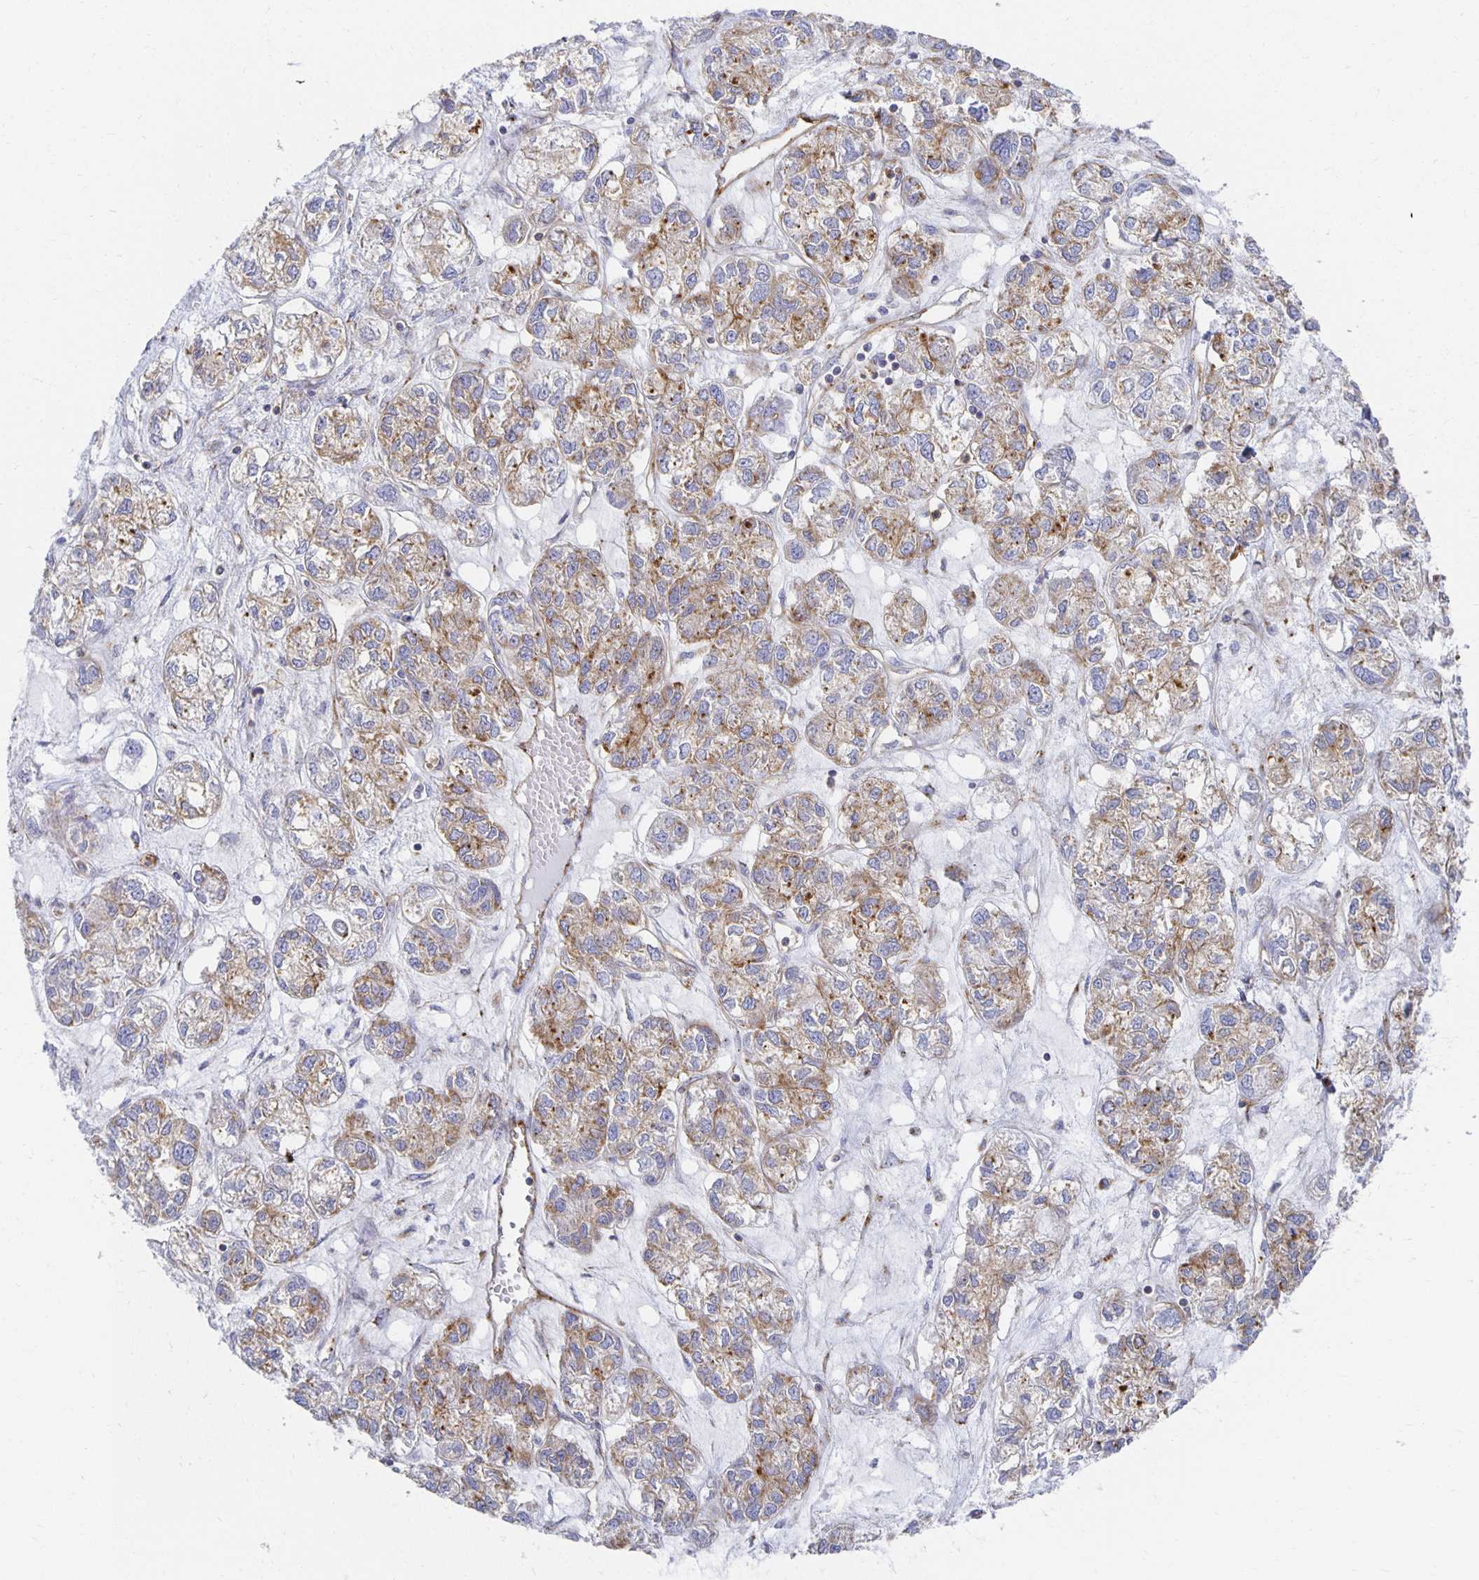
{"staining": {"intensity": "moderate", "quantity": ">75%", "location": "cytoplasmic/membranous"}, "tissue": "ovarian cancer", "cell_type": "Tumor cells", "image_type": "cancer", "snomed": [{"axis": "morphology", "description": "Carcinoma, endometroid"}, {"axis": "topography", "description": "Ovary"}], "caption": "The histopathology image displays staining of endometroid carcinoma (ovarian), revealing moderate cytoplasmic/membranous protein expression (brown color) within tumor cells.", "gene": "TAAR1", "patient": {"sex": "female", "age": 64}}